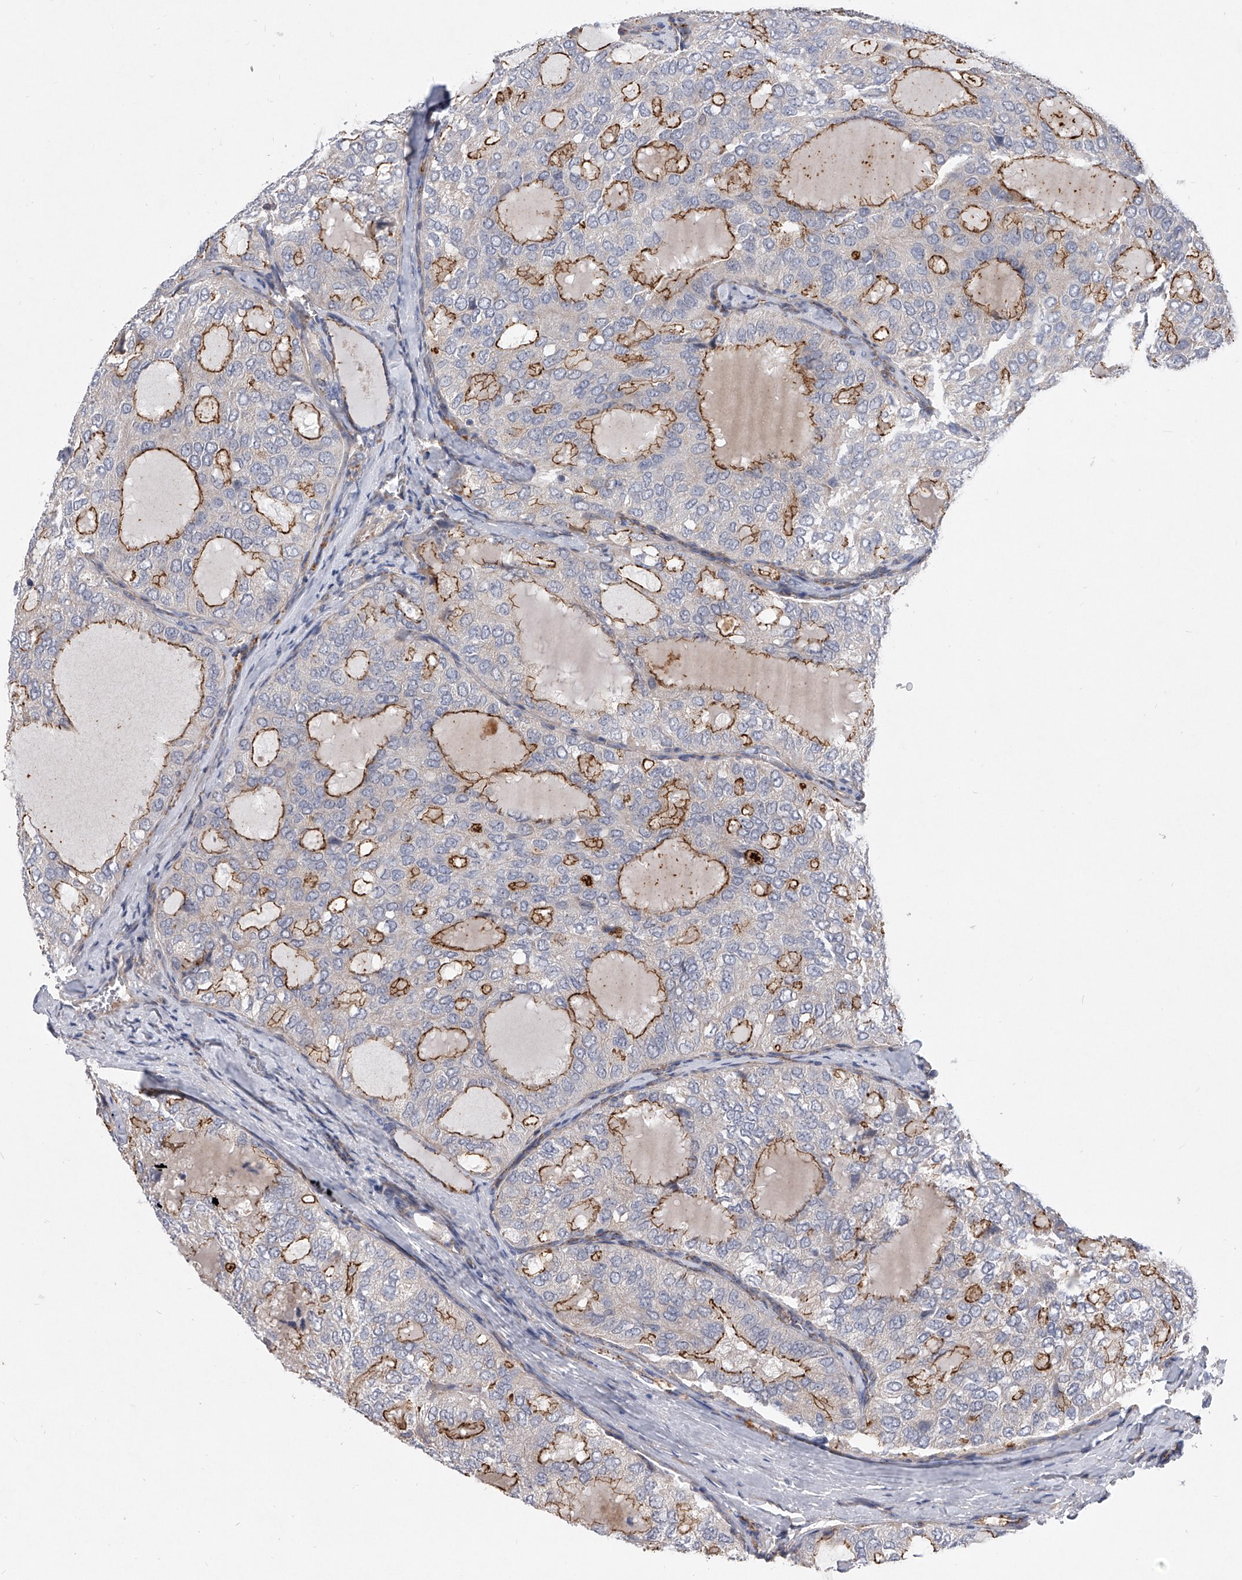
{"staining": {"intensity": "strong", "quantity": "<25%", "location": "cytoplasmic/membranous"}, "tissue": "thyroid cancer", "cell_type": "Tumor cells", "image_type": "cancer", "snomed": [{"axis": "morphology", "description": "Follicular adenoma carcinoma, NOS"}, {"axis": "topography", "description": "Thyroid gland"}], "caption": "Immunohistochemistry (IHC) (DAB) staining of thyroid cancer (follicular adenoma carcinoma) exhibits strong cytoplasmic/membranous protein positivity in about <25% of tumor cells.", "gene": "MINDY4", "patient": {"sex": "male", "age": 75}}